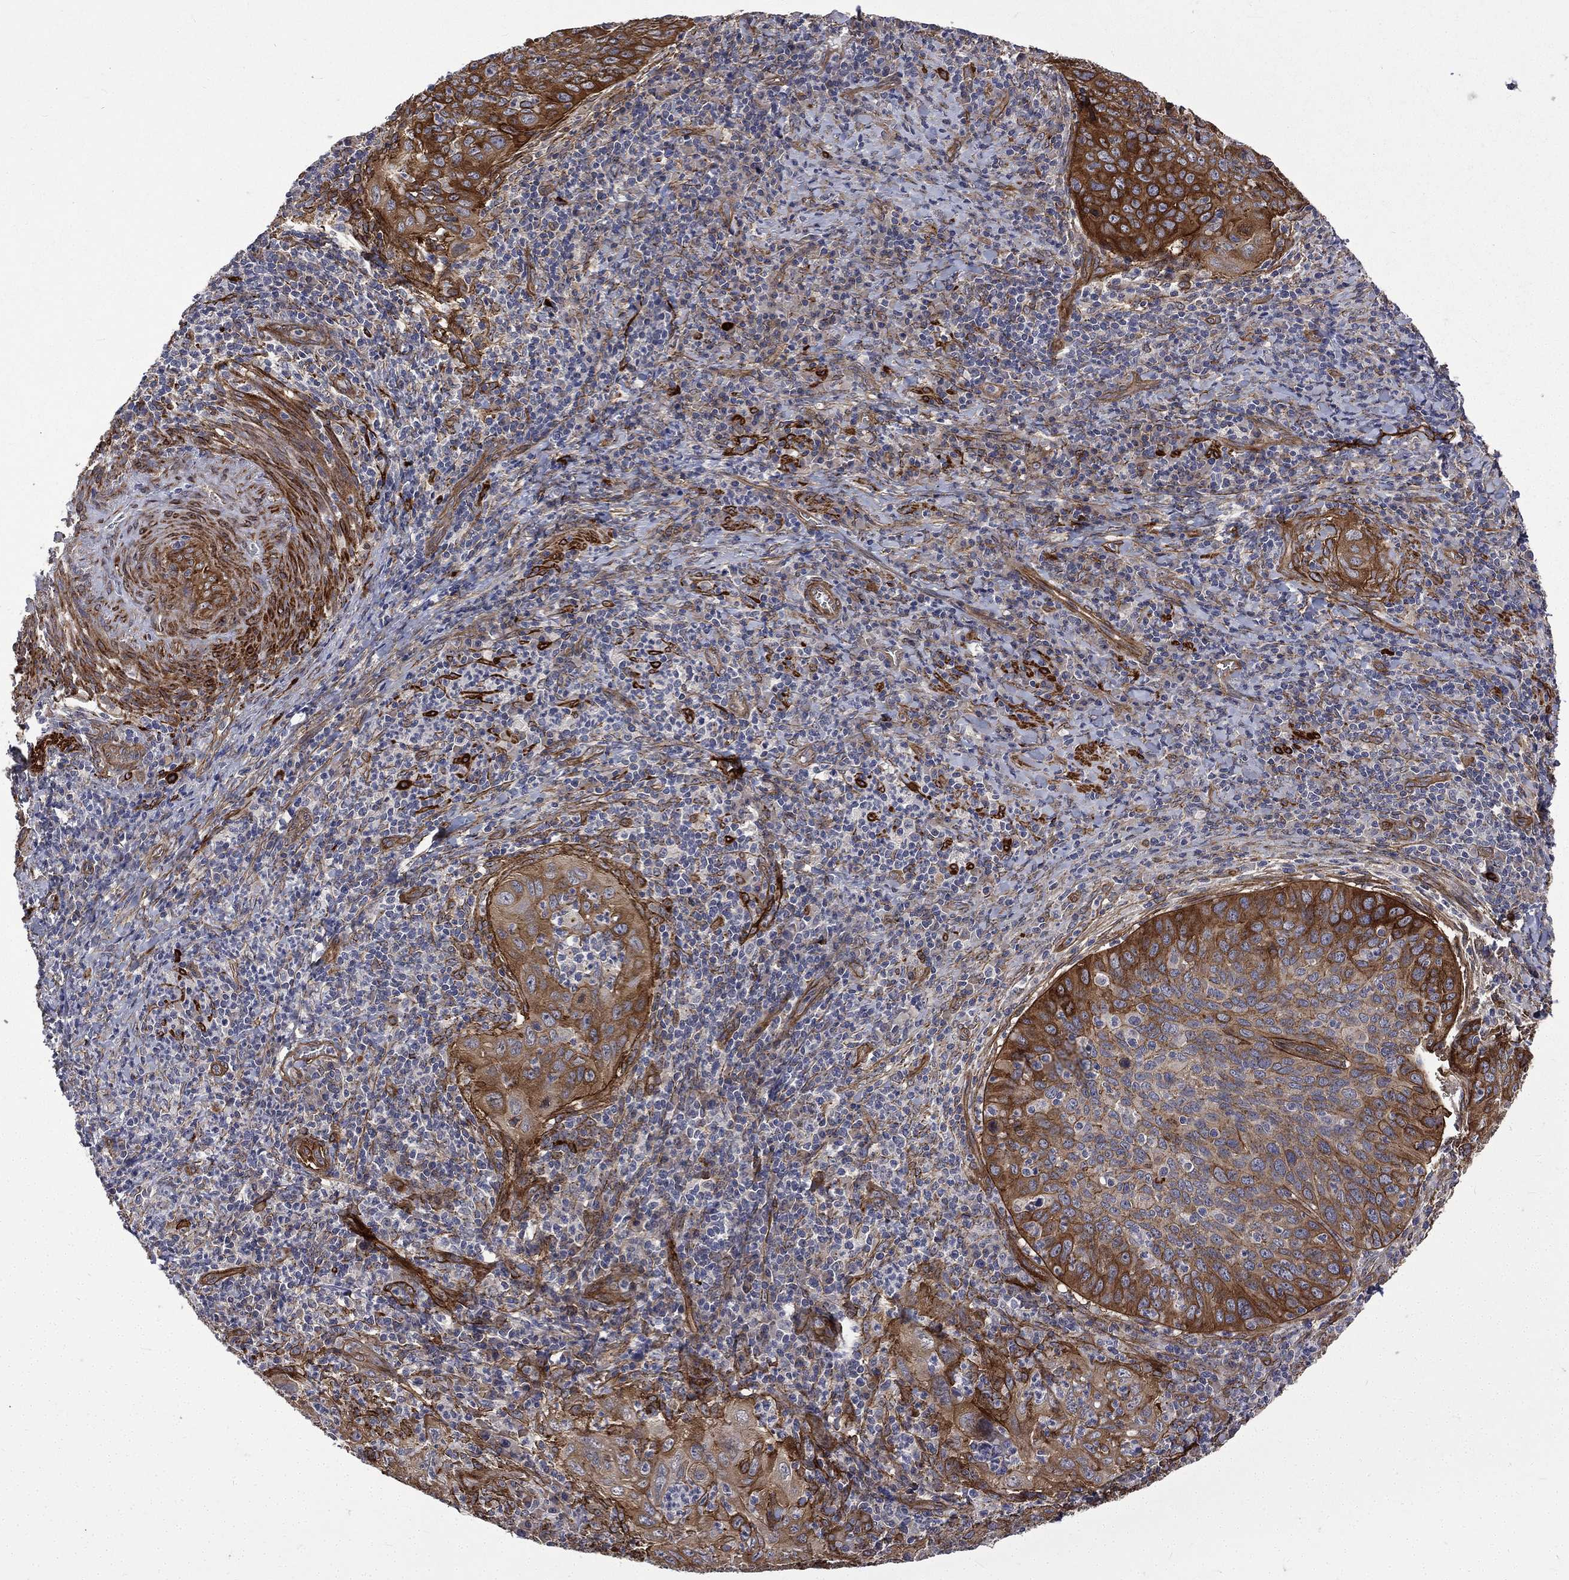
{"staining": {"intensity": "strong", "quantity": ">75%", "location": "cytoplasmic/membranous"}, "tissue": "cervical cancer", "cell_type": "Tumor cells", "image_type": "cancer", "snomed": [{"axis": "morphology", "description": "Squamous cell carcinoma, NOS"}, {"axis": "topography", "description": "Cervix"}], "caption": "Cervical squamous cell carcinoma tissue demonstrates strong cytoplasmic/membranous staining in approximately >75% of tumor cells", "gene": "PPFIBP1", "patient": {"sex": "female", "age": 26}}